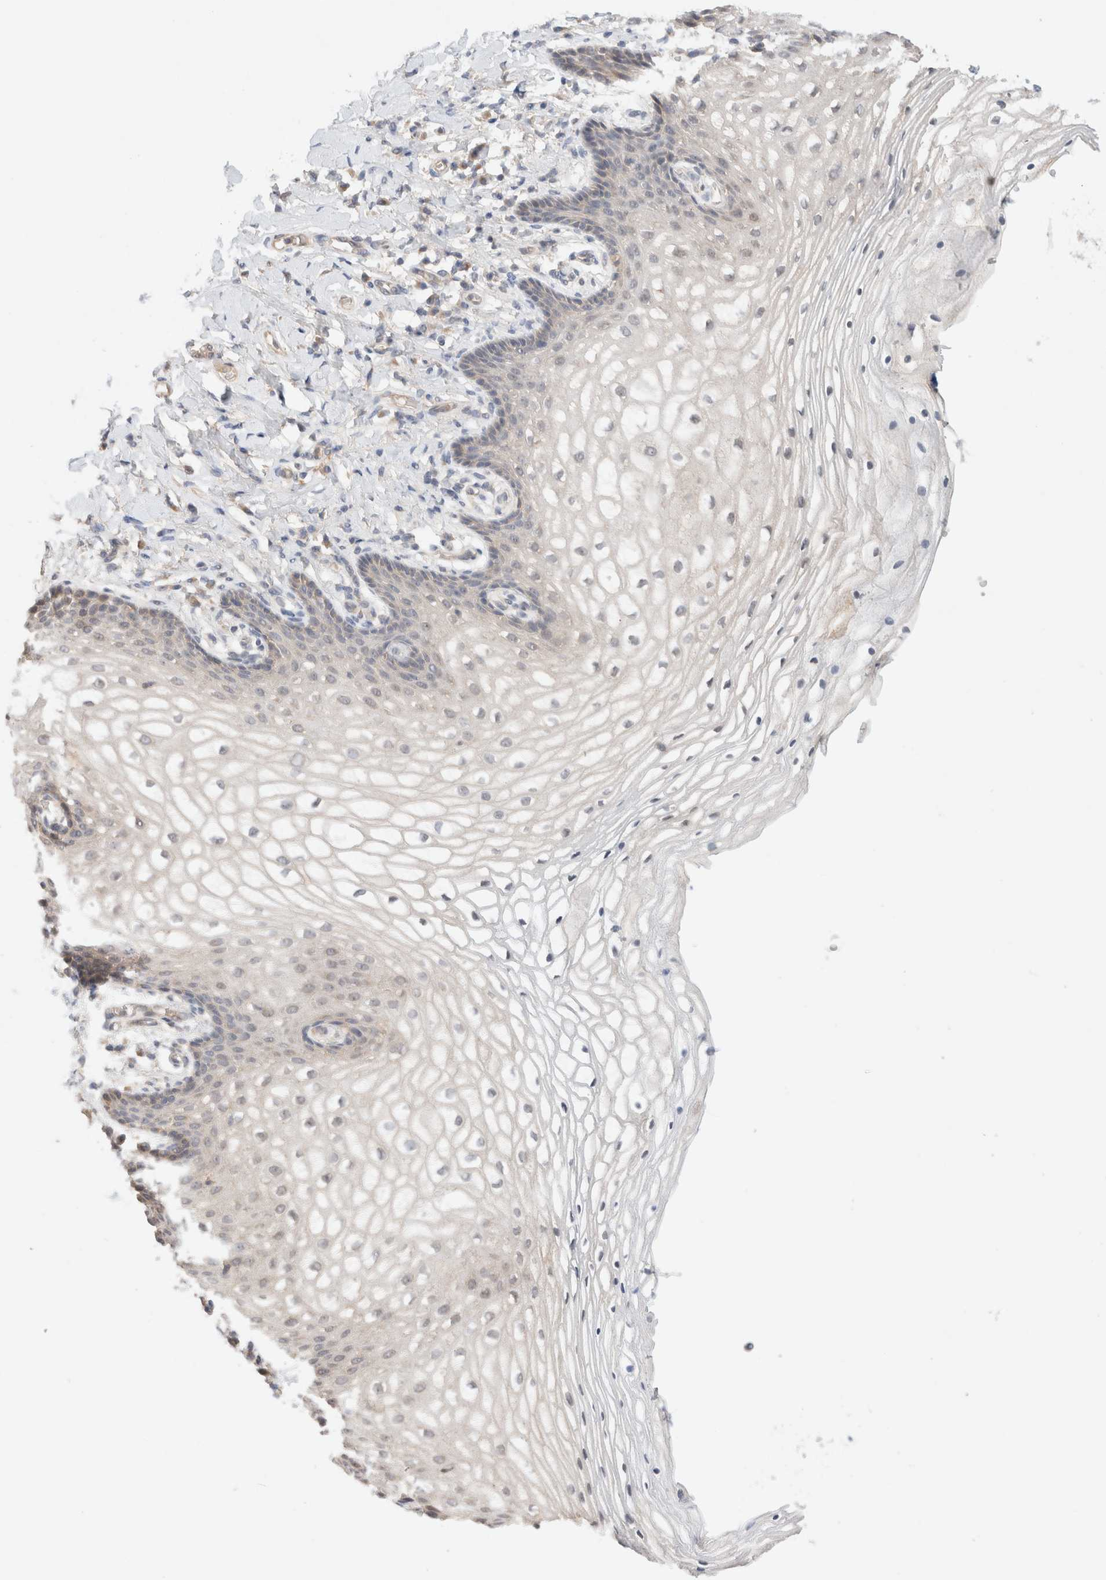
{"staining": {"intensity": "weak", "quantity": "25%-75%", "location": "cytoplasmic/membranous"}, "tissue": "vagina", "cell_type": "Squamous epithelial cells", "image_type": "normal", "snomed": [{"axis": "morphology", "description": "Normal tissue, NOS"}, {"axis": "topography", "description": "Vagina"}], "caption": "An image showing weak cytoplasmic/membranous positivity in about 25%-75% of squamous epithelial cells in unremarkable vagina, as visualized by brown immunohistochemical staining.", "gene": "KLHL20", "patient": {"sex": "female", "age": 60}}